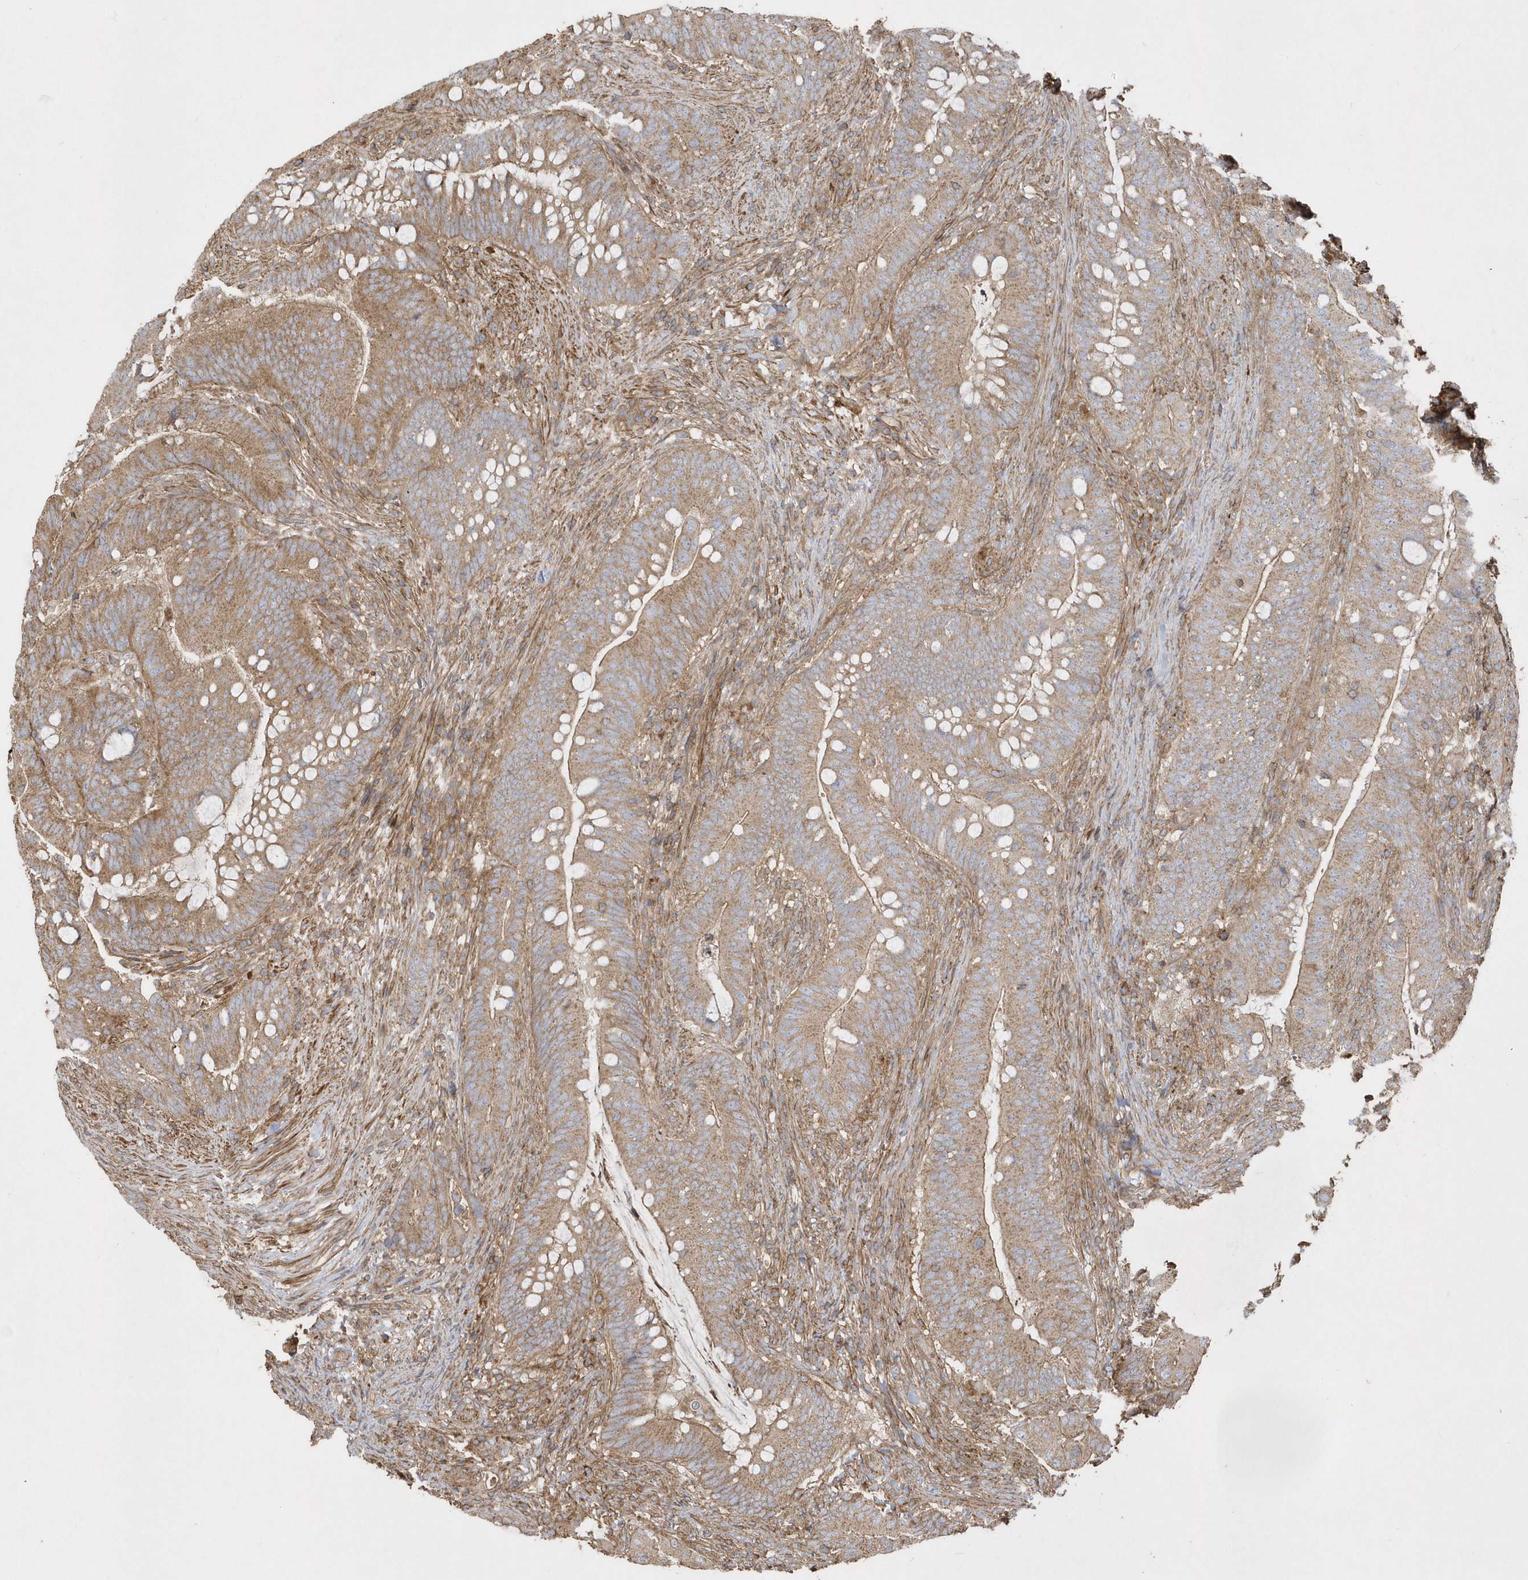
{"staining": {"intensity": "moderate", "quantity": ">75%", "location": "cytoplasmic/membranous"}, "tissue": "colorectal cancer", "cell_type": "Tumor cells", "image_type": "cancer", "snomed": [{"axis": "morphology", "description": "Adenocarcinoma, NOS"}, {"axis": "topography", "description": "Colon"}], "caption": "This is an image of immunohistochemistry staining of colorectal cancer, which shows moderate staining in the cytoplasmic/membranous of tumor cells.", "gene": "SENP8", "patient": {"sex": "female", "age": 66}}